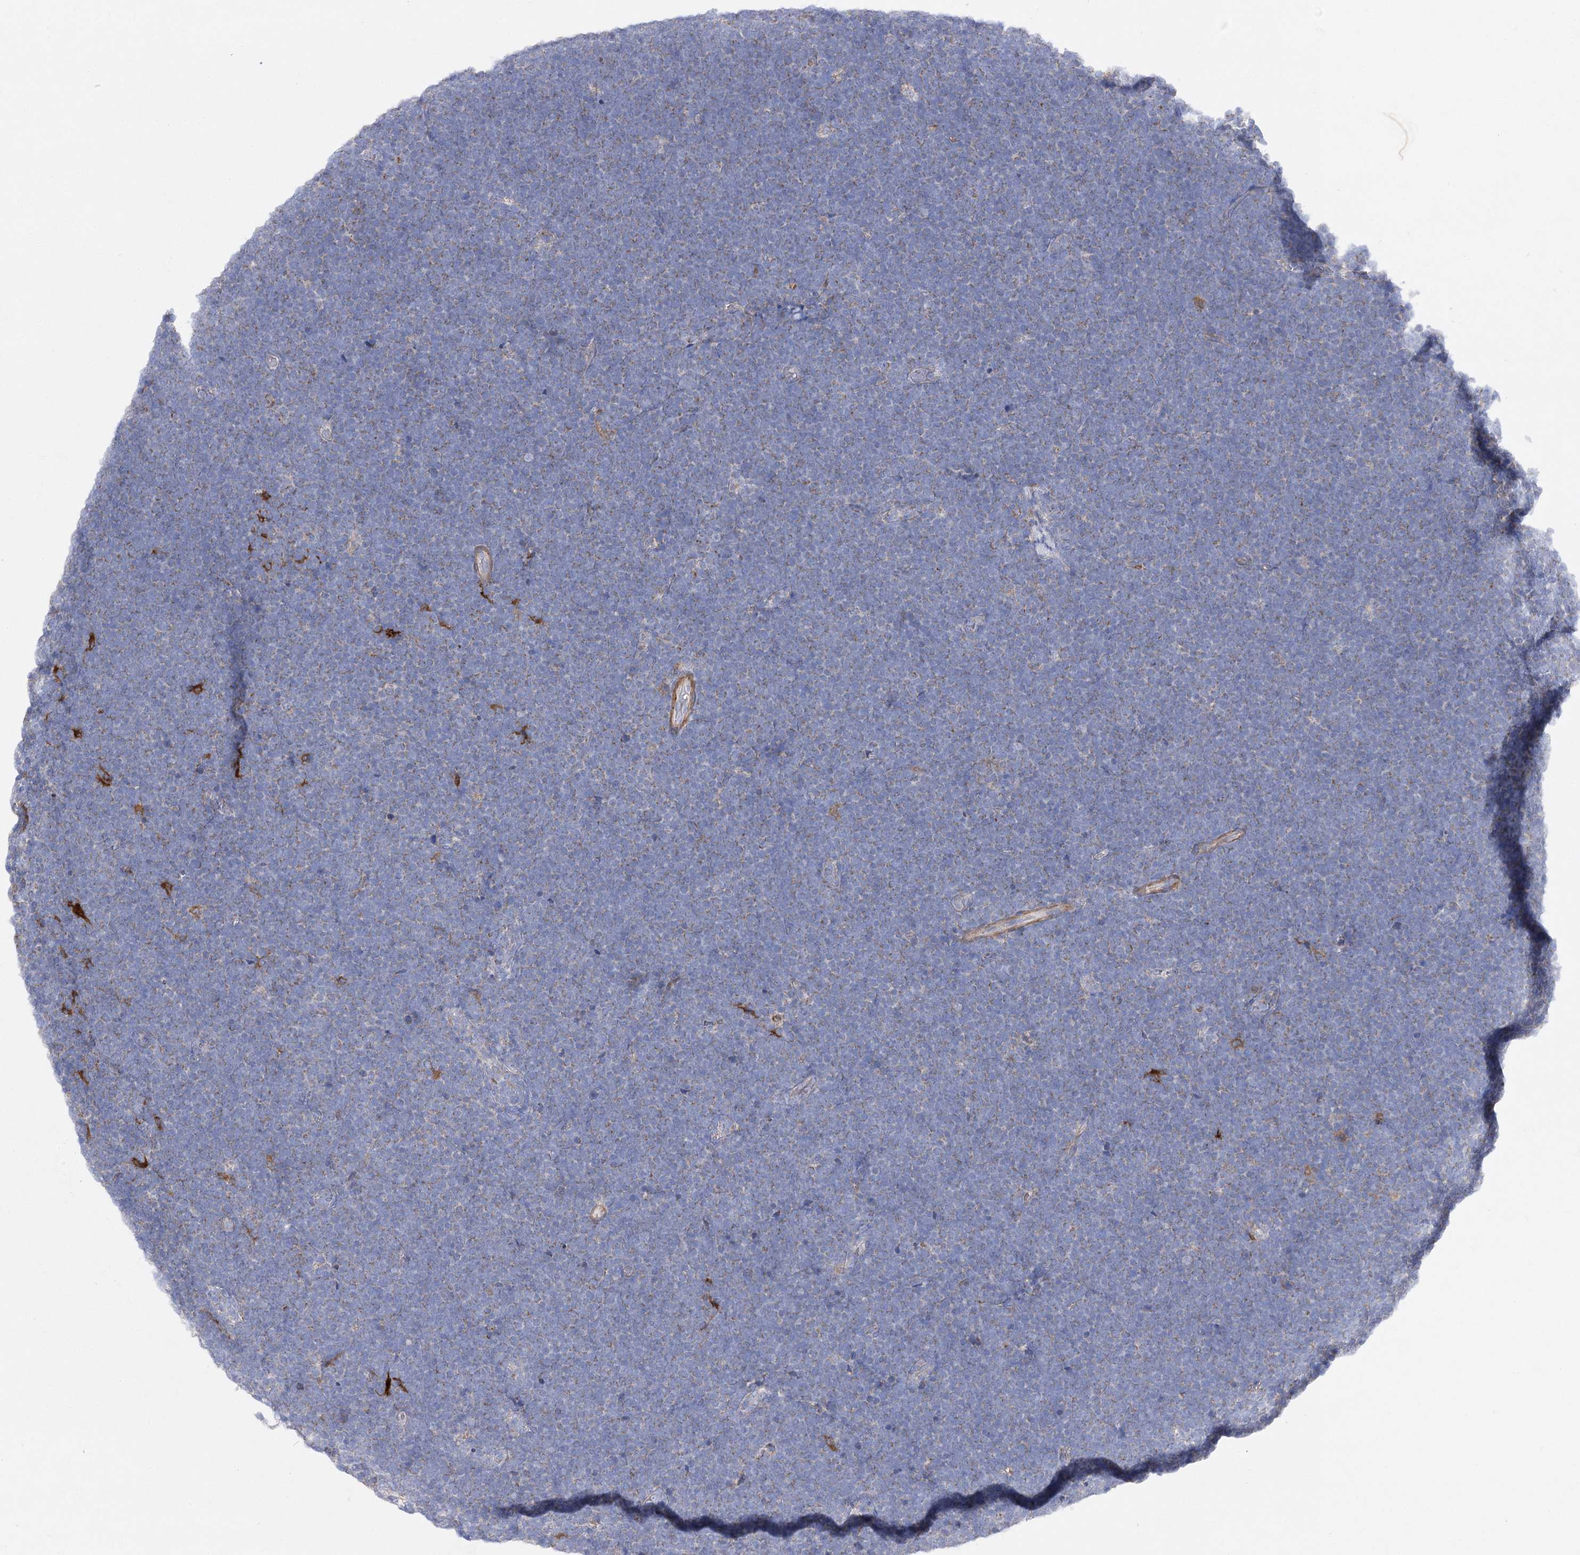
{"staining": {"intensity": "weak", "quantity": "<25%", "location": "cytoplasmic/membranous"}, "tissue": "lymphoma", "cell_type": "Tumor cells", "image_type": "cancer", "snomed": [{"axis": "morphology", "description": "Malignant lymphoma, non-Hodgkin's type, High grade"}, {"axis": "topography", "description": "Lymph node"}], "caption": "Histopathology image shows no significant protein expression in tumor cells of lymphoma. Brightfield microscopy of immunohistochemistry (IHC) stained with DAB (brown) and hematoxylin (blue), captured at high magnification.", "gene": "COX15", "patient": {"sex": "male", "age": 13}}